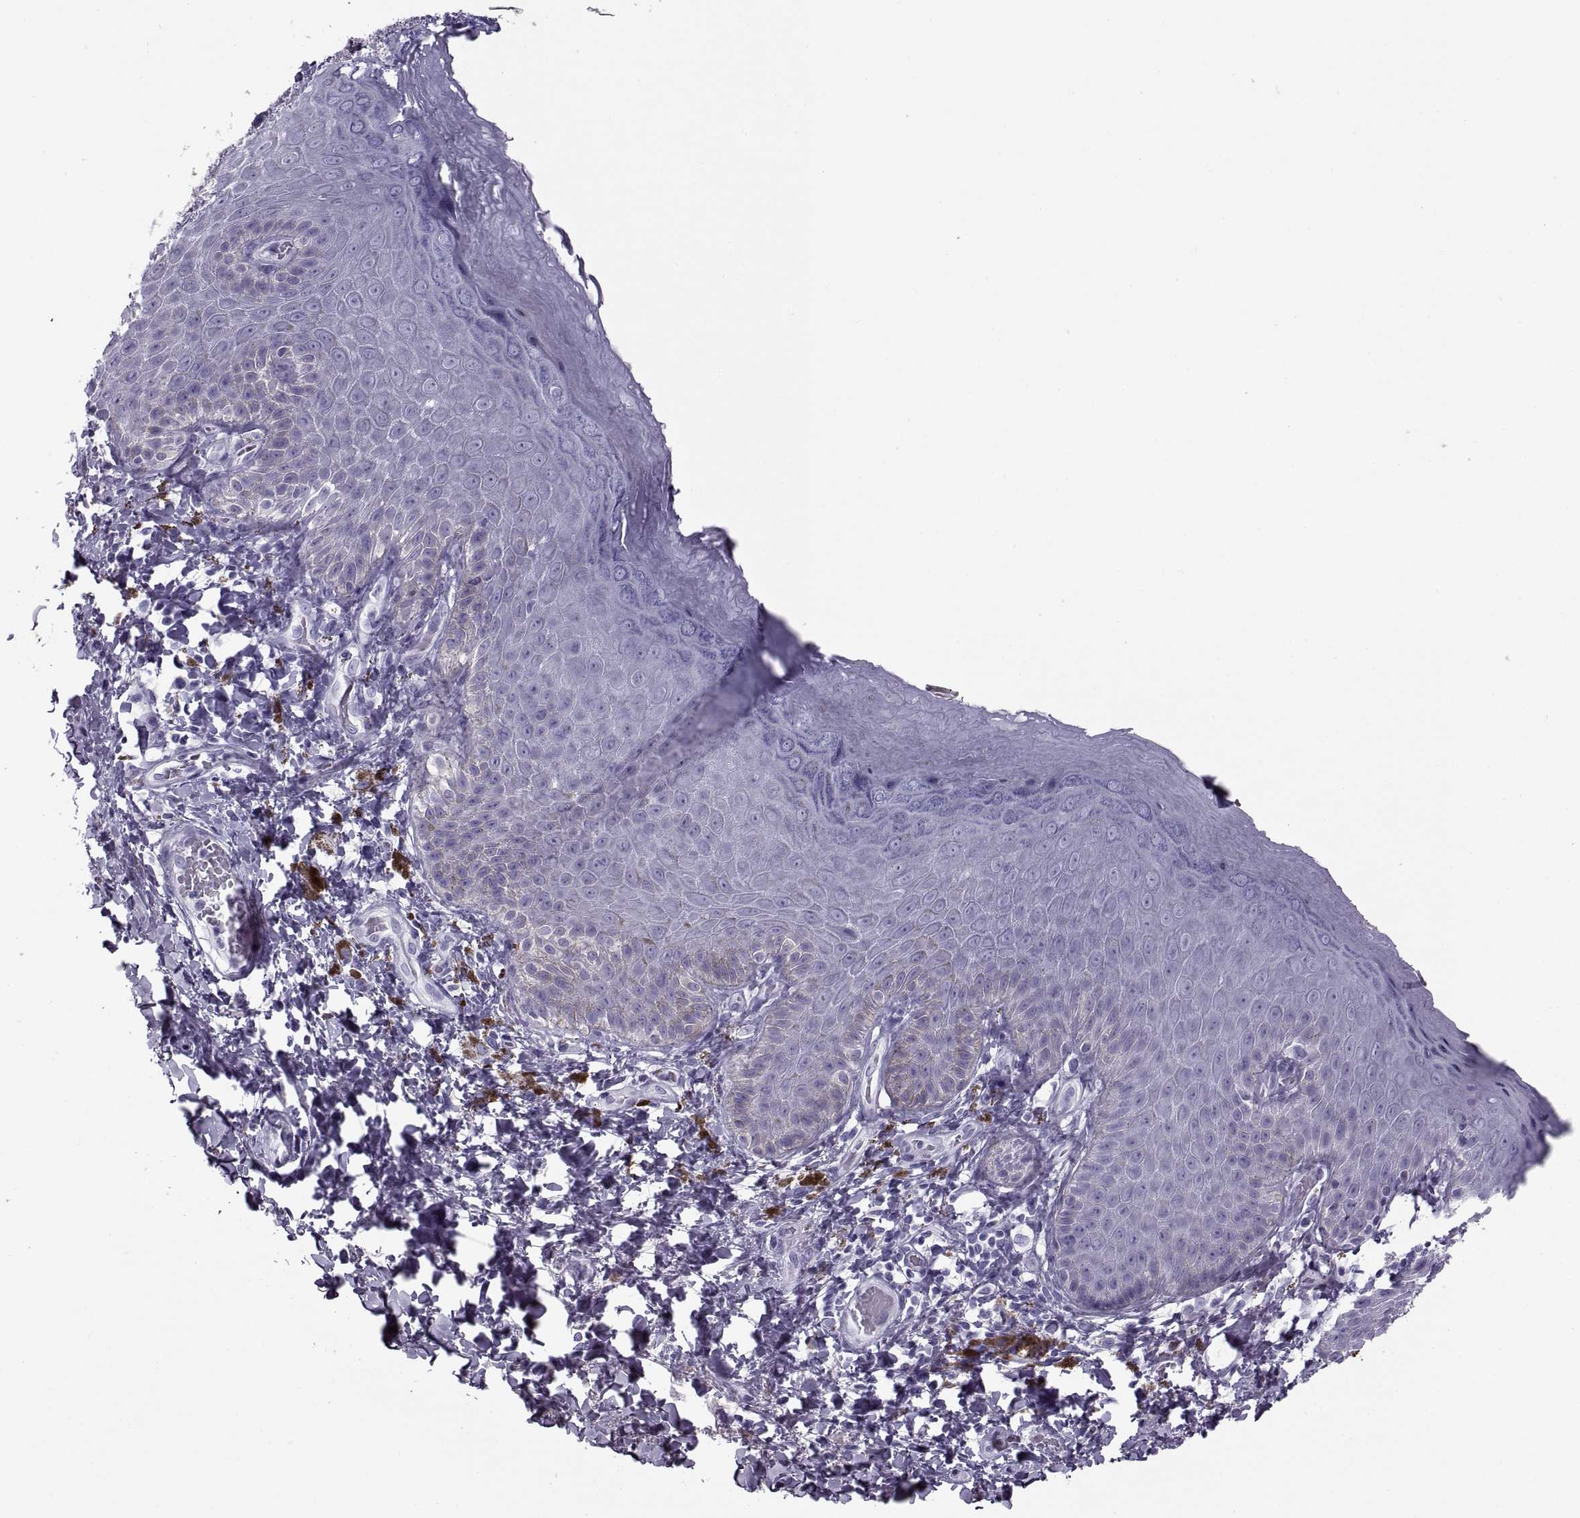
{"staining": {"intensity": "negative", "quantity": "none", "location": "none"}, "tissue": "skin", "cell_type": "Epidermal cells", "image_type": "normal", "snomed": [{"axis": "morphology", "description": "Normal tissue, NOS"}, {"axis": "topography", "description": "Anal"}], "caption": "Micrograph shows no significant protein staining in epidermal cells of unremarkable skin. (Stains: DAB IHC with hematoxylin counter stain, Microscopy: brightfield microscopy at high magnification).", "gene": "RLBP1", "patient": {"sex": "male", "age": 53}}